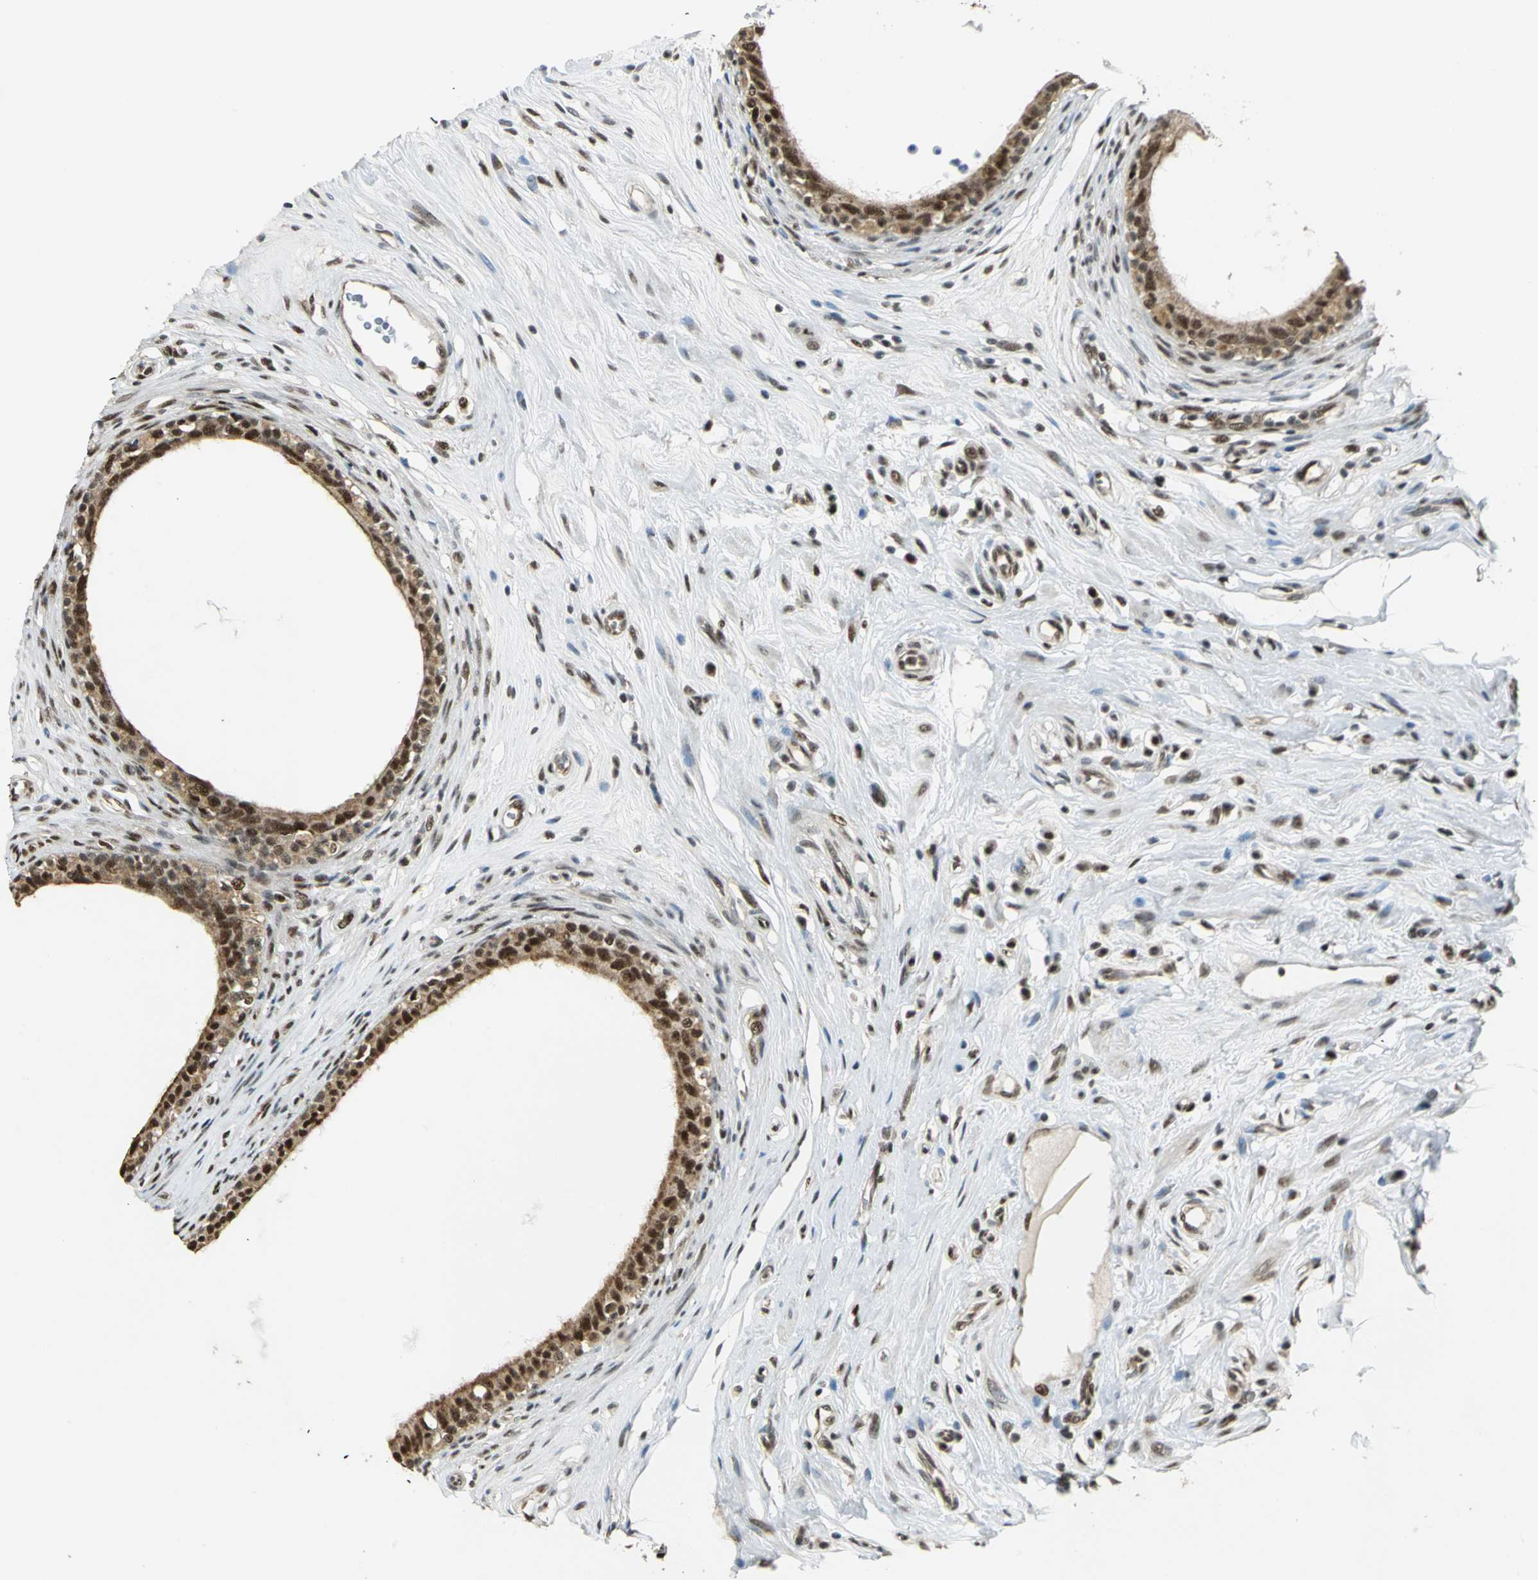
{"staining": {"intensity": "moderate", "quantity": "25%-75%", "location": "cytoplasmic/membranous,nuclear"}, "tissue": "epididymis", "cell_type": "Glandular cells", "image_type": "normal", "snomed": [{"axis": "morphology", "description": "Normal tissue, NOS"}, {"axis": "morphology", "description": "Inflammation, NOS"}, {"axis": "topography", "description": "Epididymis"}], "caption": "Moderate cytoplasmic/membranous,nuclear staining for a protein is appreciated in about 25%-75% of glandular cells of benign epididymis using immunohistochemistry.", "gene": "DDX5", "patient": {"sex": "male", "age": 84}}